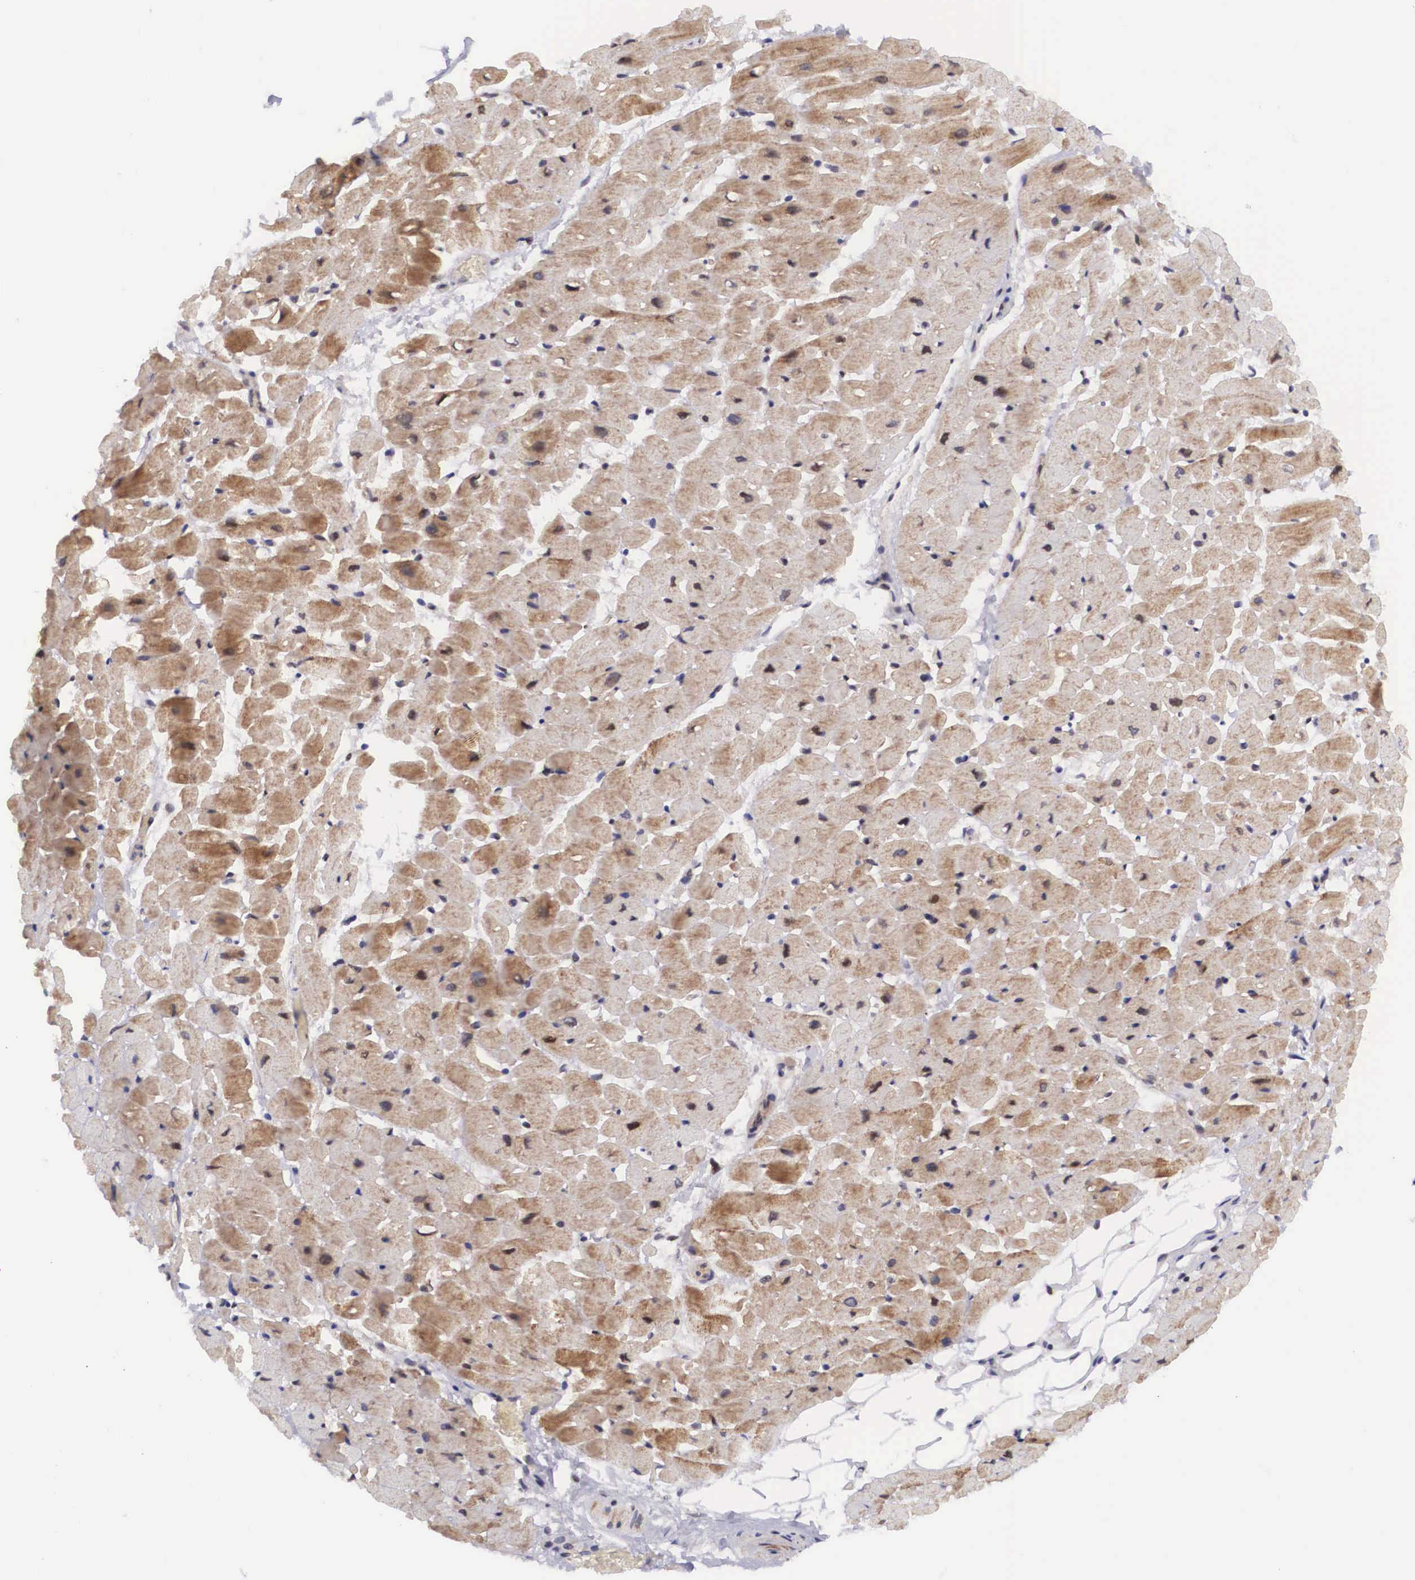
{"staining": {"intensity": "moderate", "quantity": ">75%", "location": "cytoplasmic/membranous"}, "tissue": "heart muscle", "cell_type": "Cardiomyocytes", "image_type": "normal", "snomed": [{"axis": "morphology", "description": "Normal tissue, NOS"}, {"axis": "topography", "description": "Heart"}], "caption": "Brown immunohistochemical staining in unremarkable heart muscle displays moderate cytoplasmic/membranous expression in about >75% of cardiomyocytes. (Stains: DAB in brown, nuclei in blue, Microscopy: brightfield microscopy at high magnification).", "gene": "EMID1", "patient": {"sex": "male", "age": 45}}